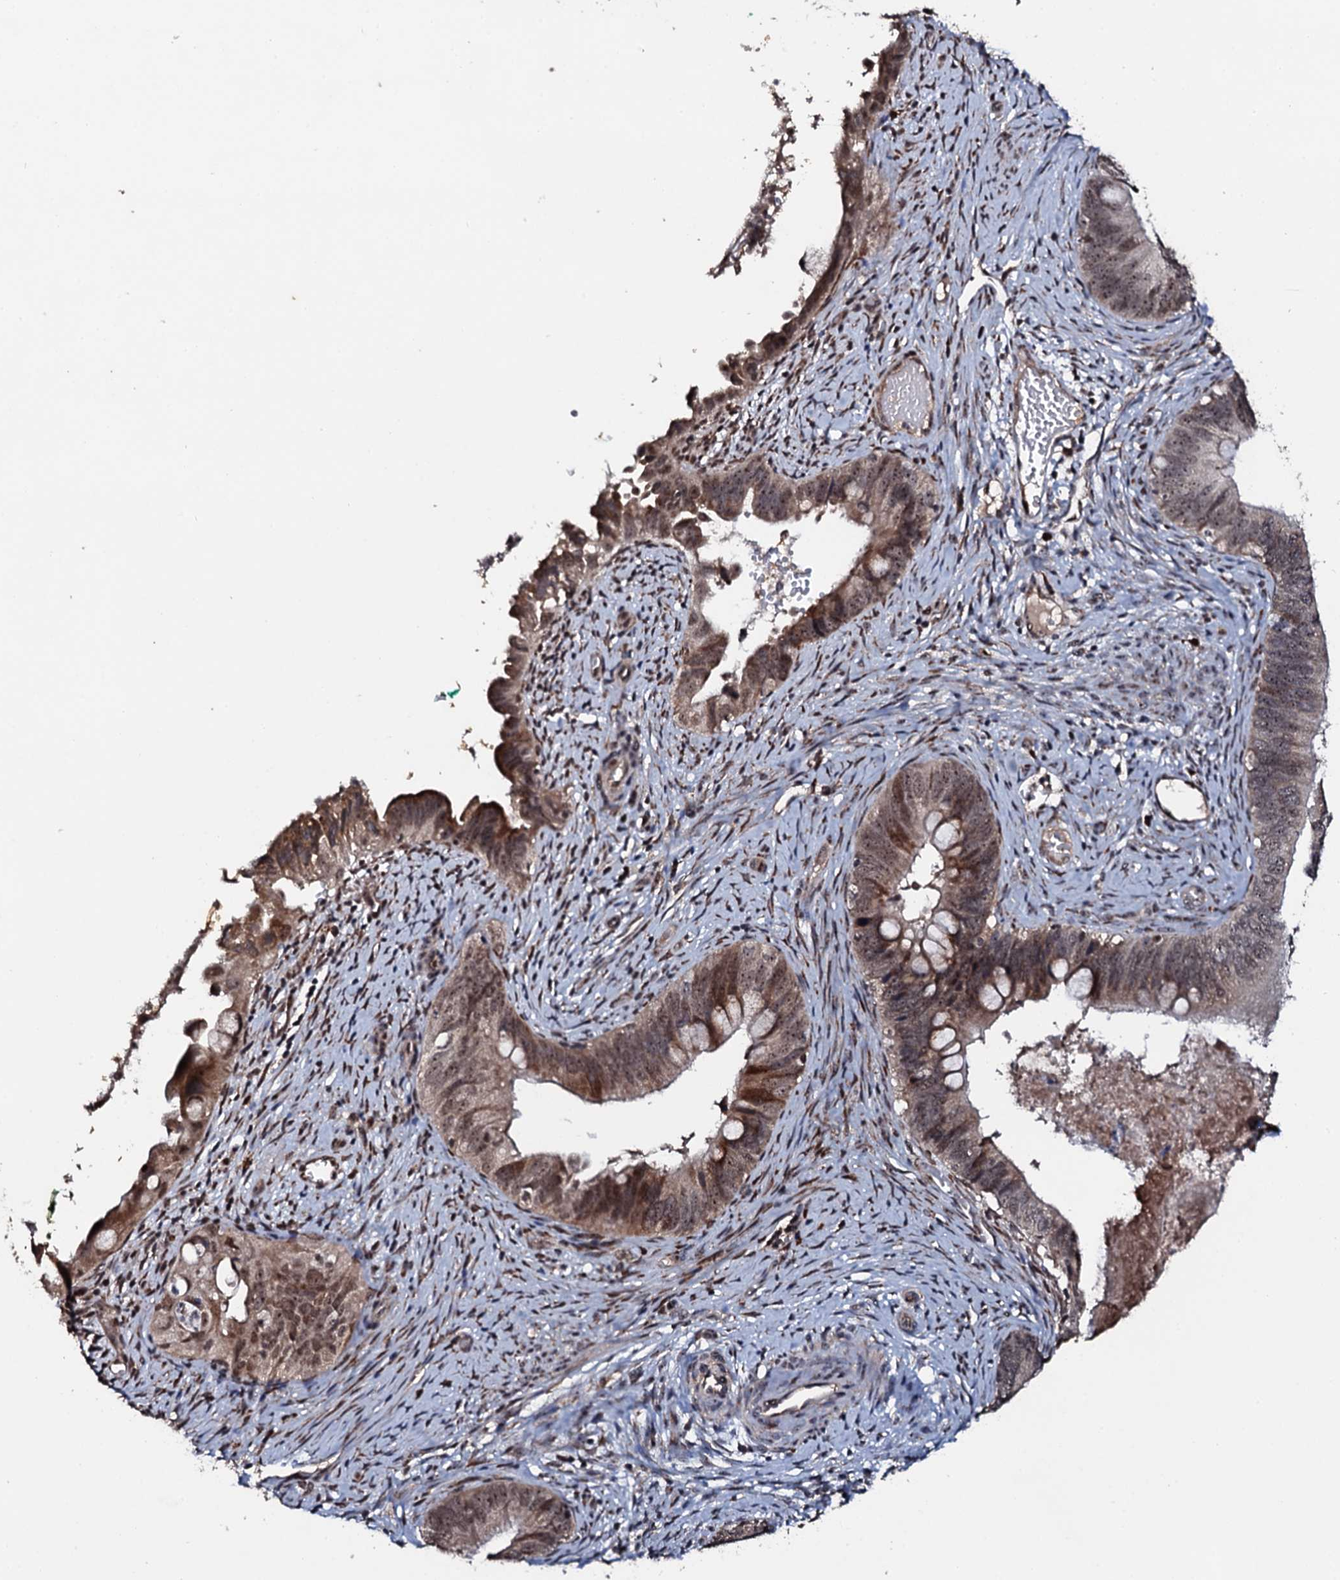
{"staining": {"intensity": "weak", "quantity": ">75%", "location": "cytoplasmic/membranous,nuclear"}, "tissue": "cervical cancer", "cell_type": "Tumor cells", "image_type": "cancer", "snomed": [{"axis": "morphology", "description": "Adenocarcinoma, NOS"}, {"axis": "topography", "description": "Cervix"}], "caption": "This histopathology image displays immunohistochemistry staining of cervical cancer, with low weak cytoplasmic/membranous and nuclear positivity in approximately >75% of tumor cells.", "gene": "FAM111A", "patient": {"sex": "female", "age": 42}}